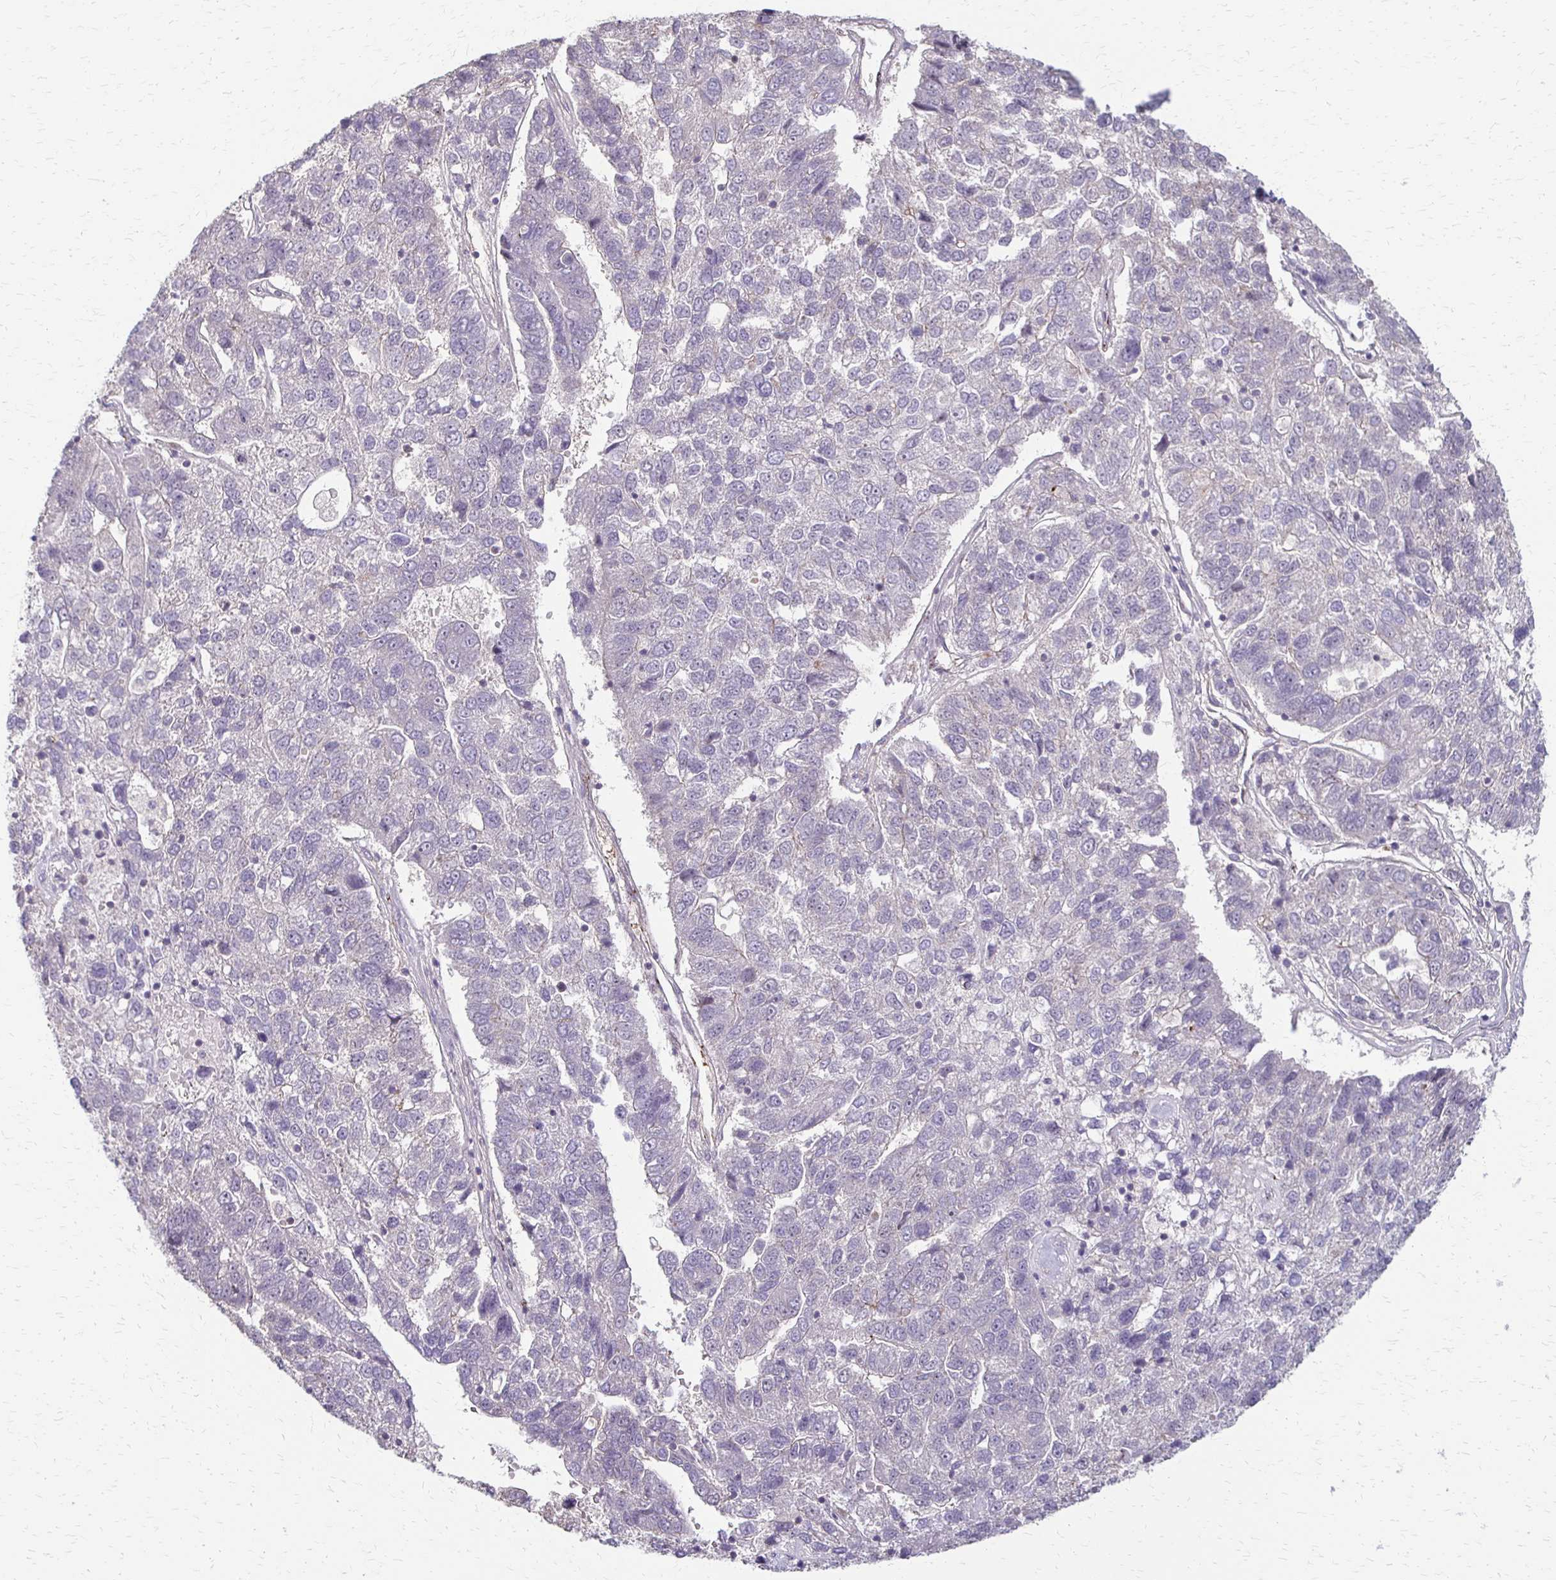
{"staining": {"intensity": "negative", "quantity": "none", "location": "none"}, "tissue": "pancreatic cancer", "cell_type": "Tumor cells", "image_type": "cancer", "snomed": [{"axis": "morphology", "description": "Adenocarcinoma, NOS"}, {"axis": "topography", "description": "Pancreas"}], "caption": "A photomicrograph of pancreatic cancer (adenocarcinoma) stained for a protein shows no brown staining in tumor cells. The staining was performed using DAB (3,3'-diaminobenzidine) to visualize the protein expression in brown, while the nuclei were stained in blue with hematoxylin (Magnification: 20x).", "gene": "CFL2", "patient": {"sex": "female", "age": 61}}